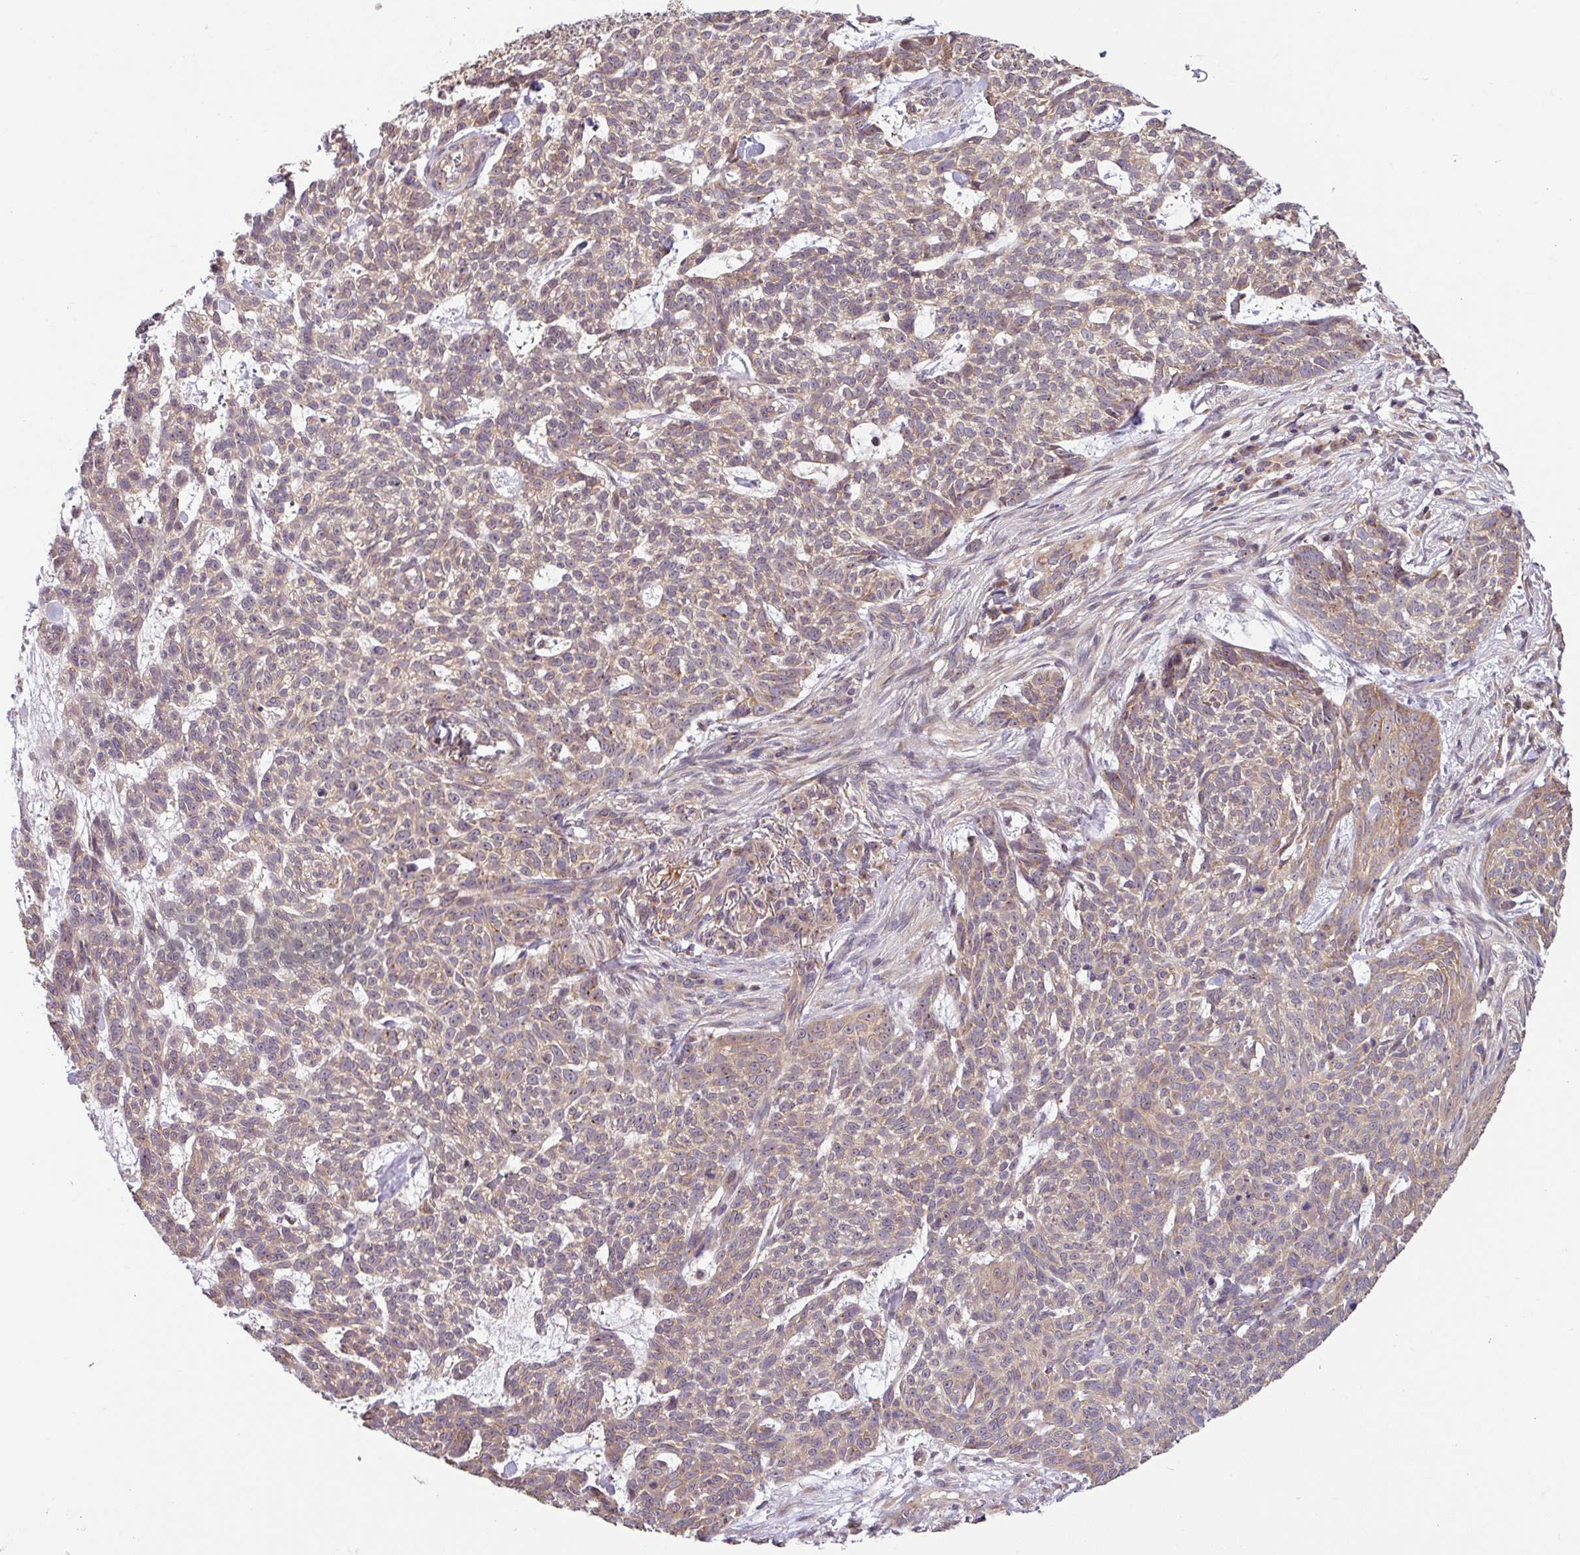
{"staining": {"intensity": "weak", "quantity": "25%-75%", "location": "cytoplasmic/membranous"}, "tissue": "skin cancer", "cell_type": "Tumor cells", "image_type": "cancer", "snomed": [{"axis": "morphology", "description": "Basal cell carcinoma"}, {"axis": "topography", "description": "Skin"}], "caption": "Tumor cells display low levels of weak cytoplasmic/membranous positivity in about 25%-75% of cells in skin cancer. (Brightfield microscopy of DAB IHC at high magnification).", "gene": "SHB", "patient": {"sex": "female", "age": 93}}